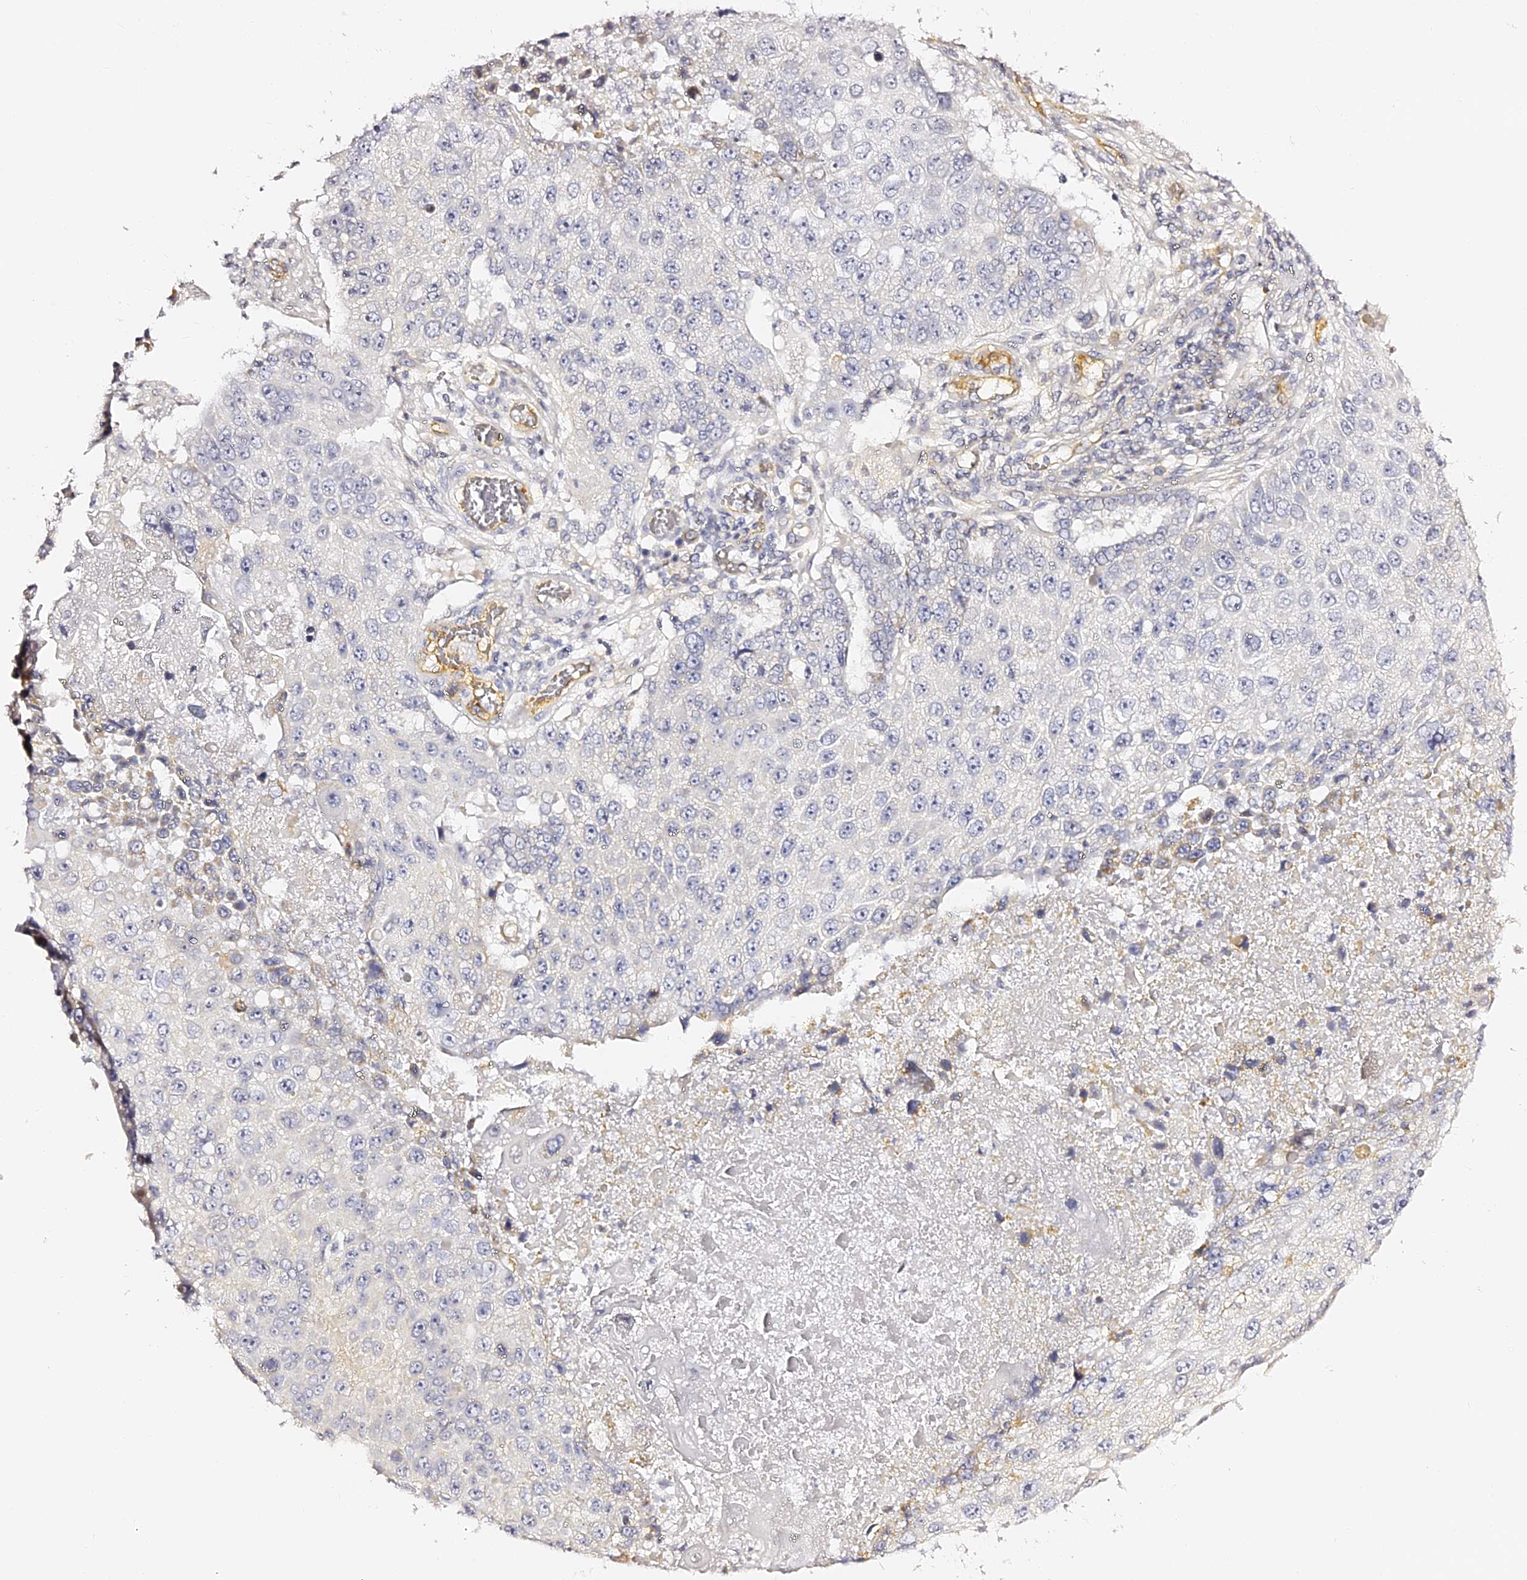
{"staining": {"intensity": "negative", "quantity": "none", "location": "none"}, "tissue": "lung cancer", "cell_type": "Tumor cells", "image_type": "cancer", "snomed": [{"axis": "morphology", "description": "Squamous cell carcinoma, NOS"}, {"axis": "topography", "description": "Lung"}], "caption": "Immunohistochemistry (IHC) photomicrograph of human lung cancer (squamous cell carcinoma) stained for a protein (brown), which demonstrates no expression in tumor cells.", "gene": "SLC1A3", "patient": {"sex": "male", "age": 61}}